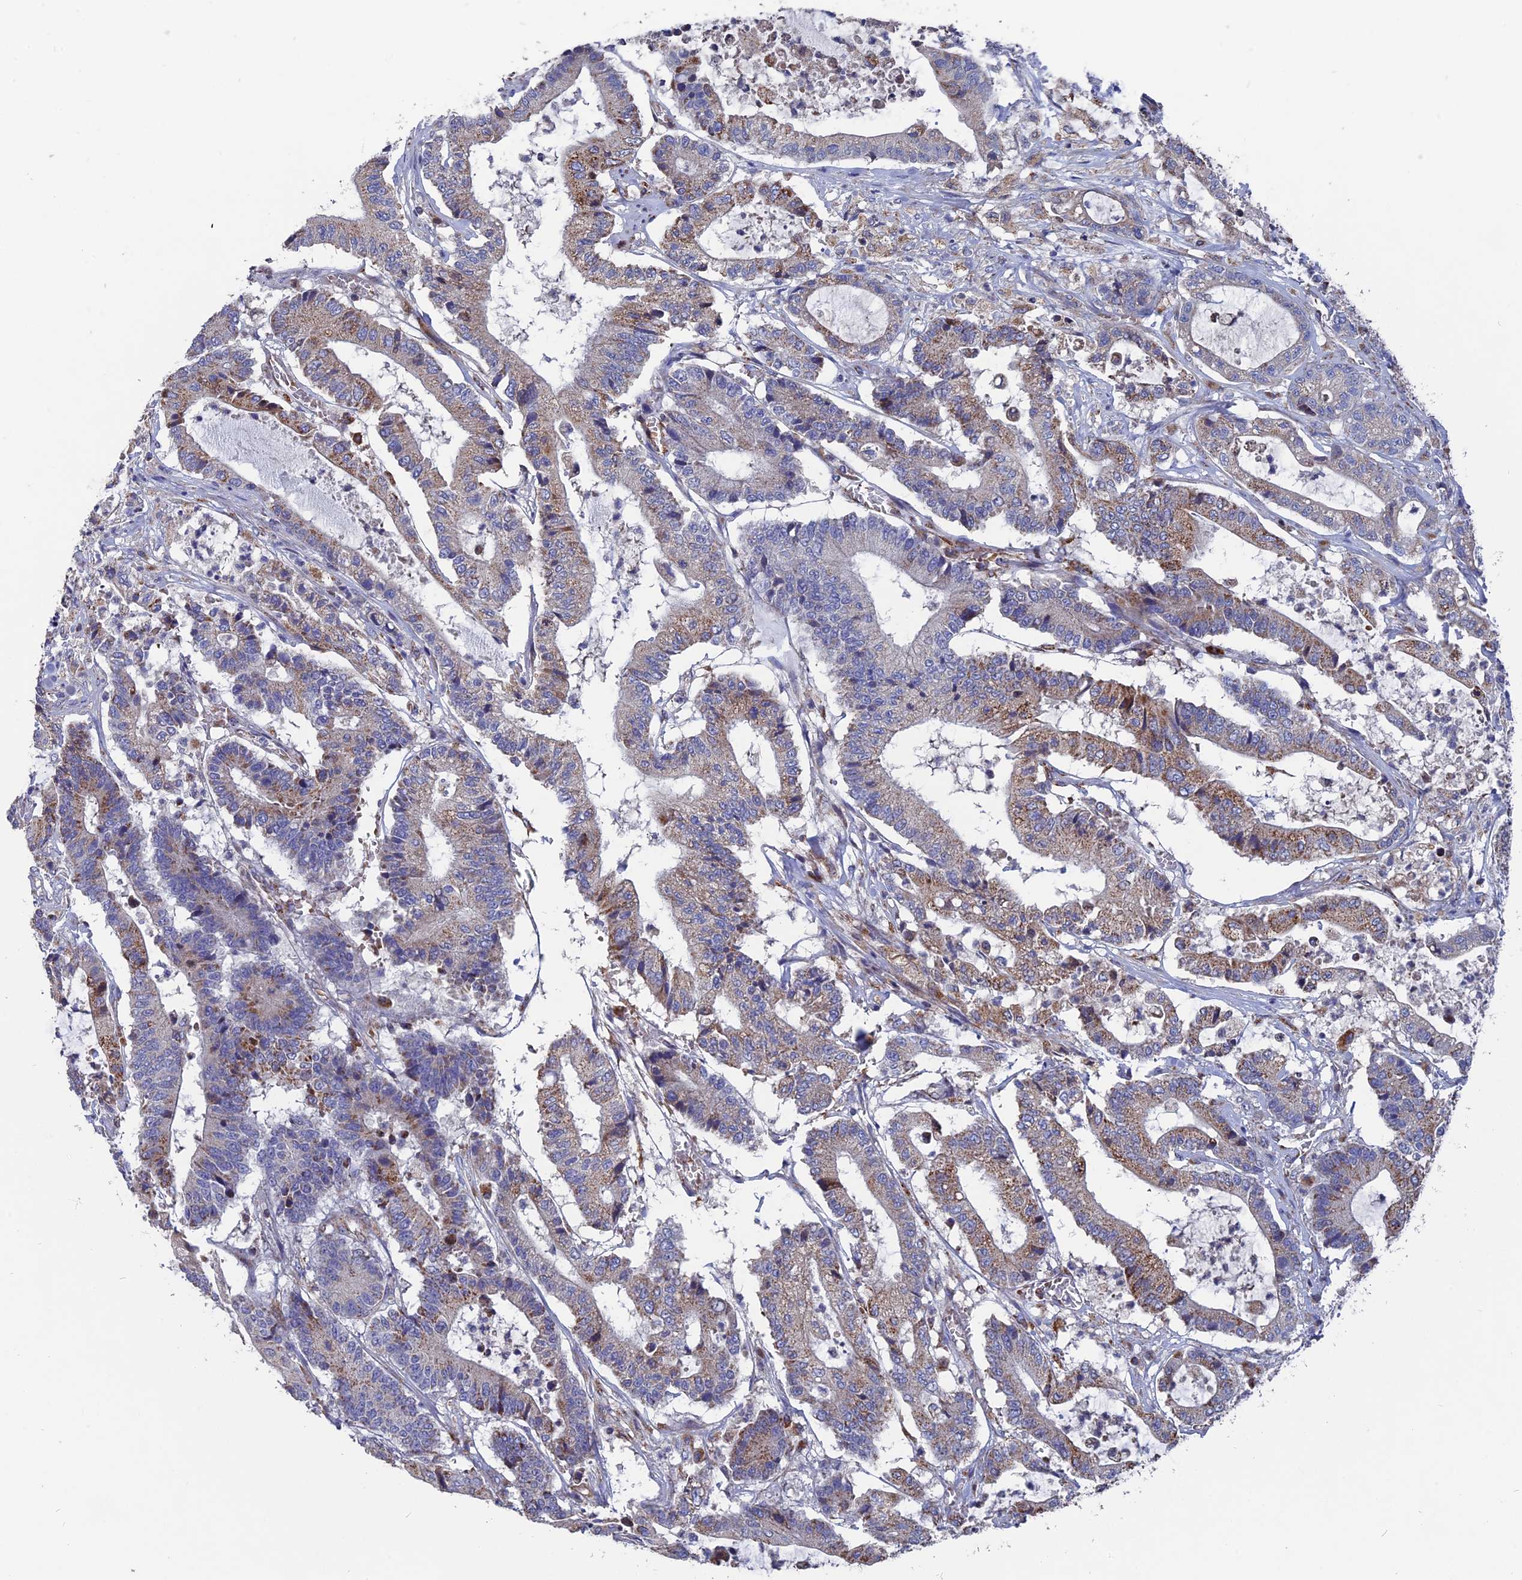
{"staining": {"intensity": "moderate", "quantity": "<25%", "location": "cytoplasmic/membranous"}, "tissue": "colorectal cancer", "cell_type": "Tumor cells", "image_type": "cancer", "snomed": [{"axis": "morphology", "description": "Adenocarcinoma, NOS"}, {"axis": "topography", "description": "Colon"}], "caption": "Protein expression analysis of colorectal cancer demonstrates moderate cytoplasmic/membranous staining in about <25% of tumor cells.", "gene": "TGFA", "patient": {"sex": "female", "age": 84}}